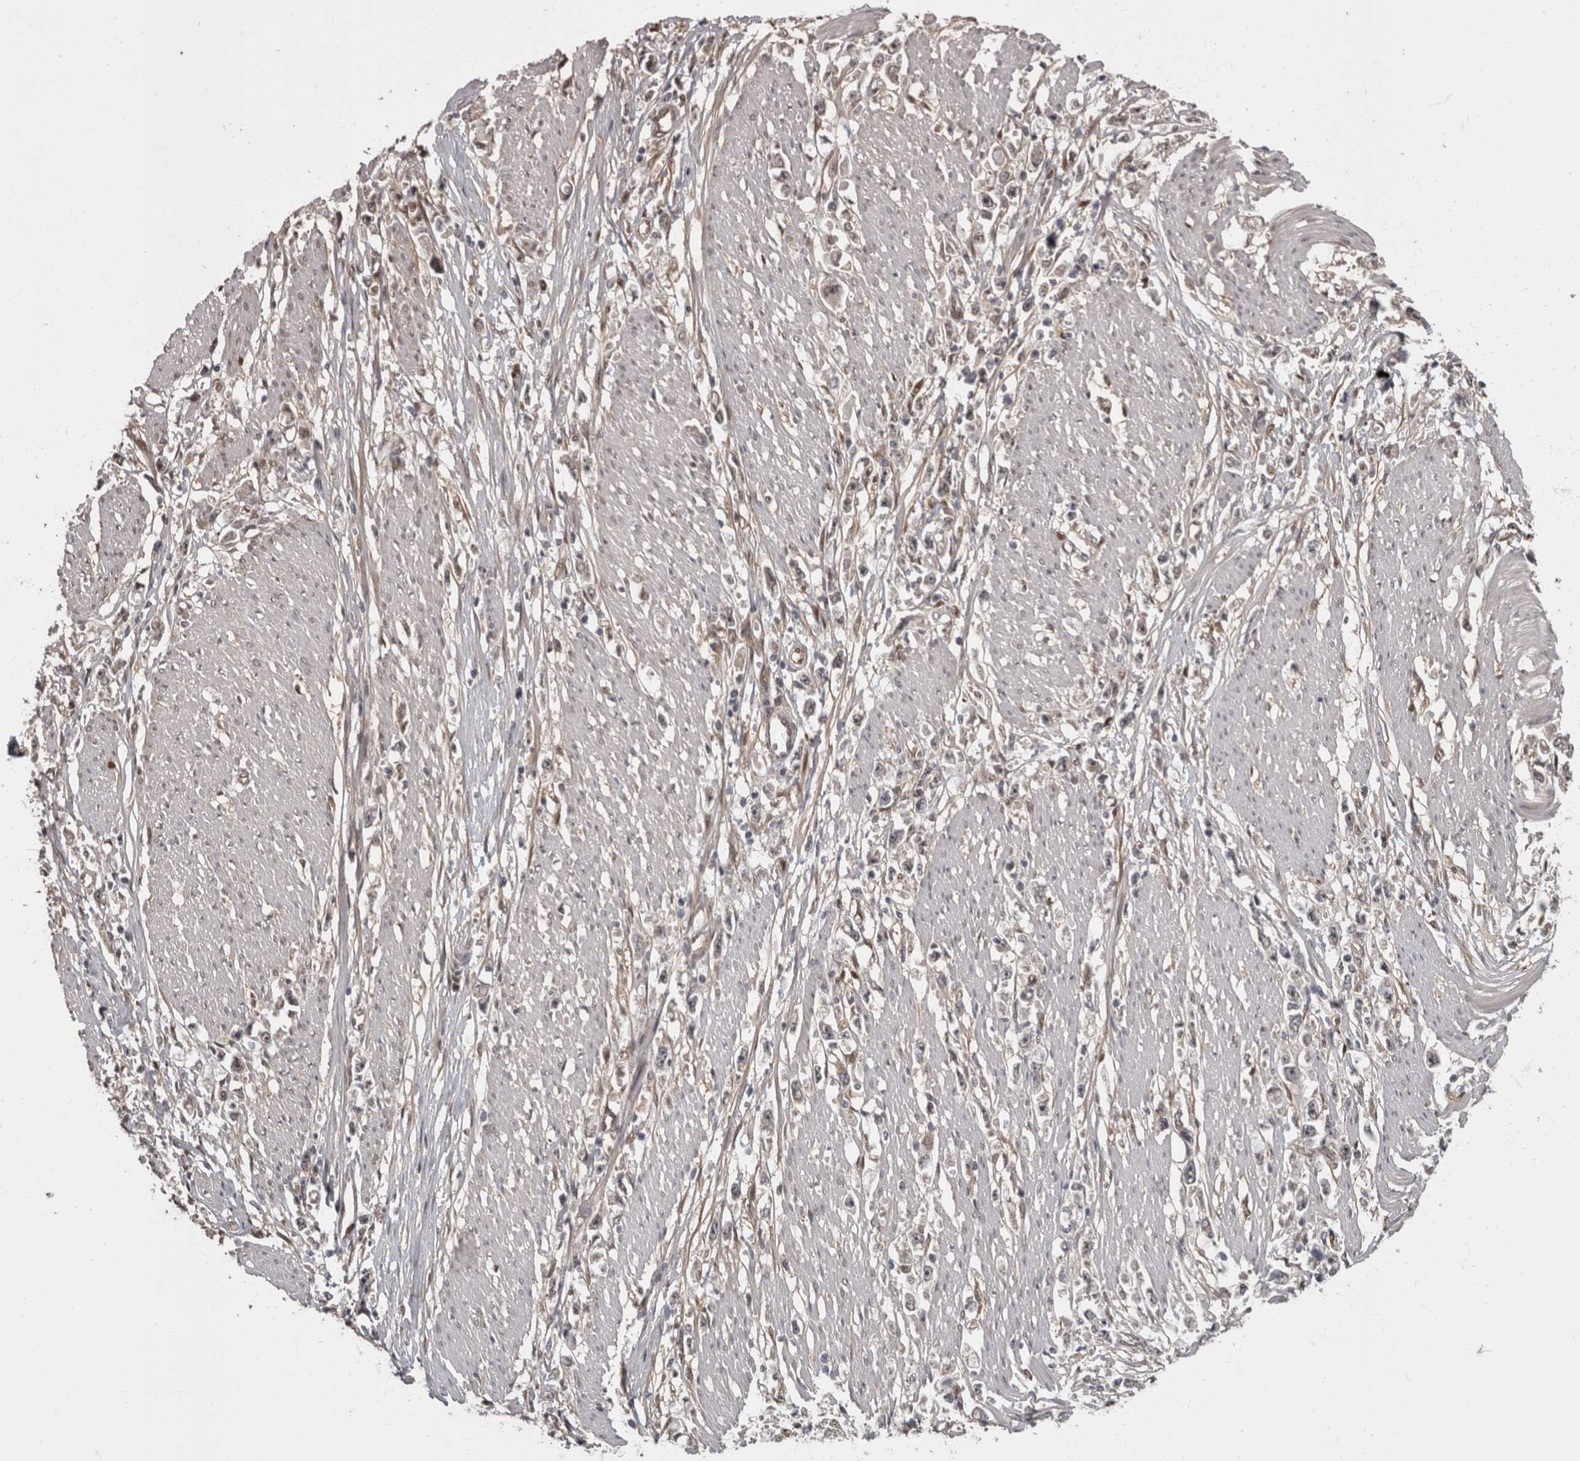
{"staining": {"intensity": "negative", "quantity": "none", "location": "none"}, "tissue": "stomach cancer", "cell_type": "Tumor cells", "image_type": "cancer", "snomed": [{"axis": "morphology", "description": "Adenocarcinoma, NOS"}, {"axis": "topography", "description": "Stomach"}], "caption": "A histopathology image of adenocarcinoma (stomach) stained for a protein reveals no brown staining in tumor cells.", "gene": "AKT3", "patient": {"sex": "female", "age": 59}}